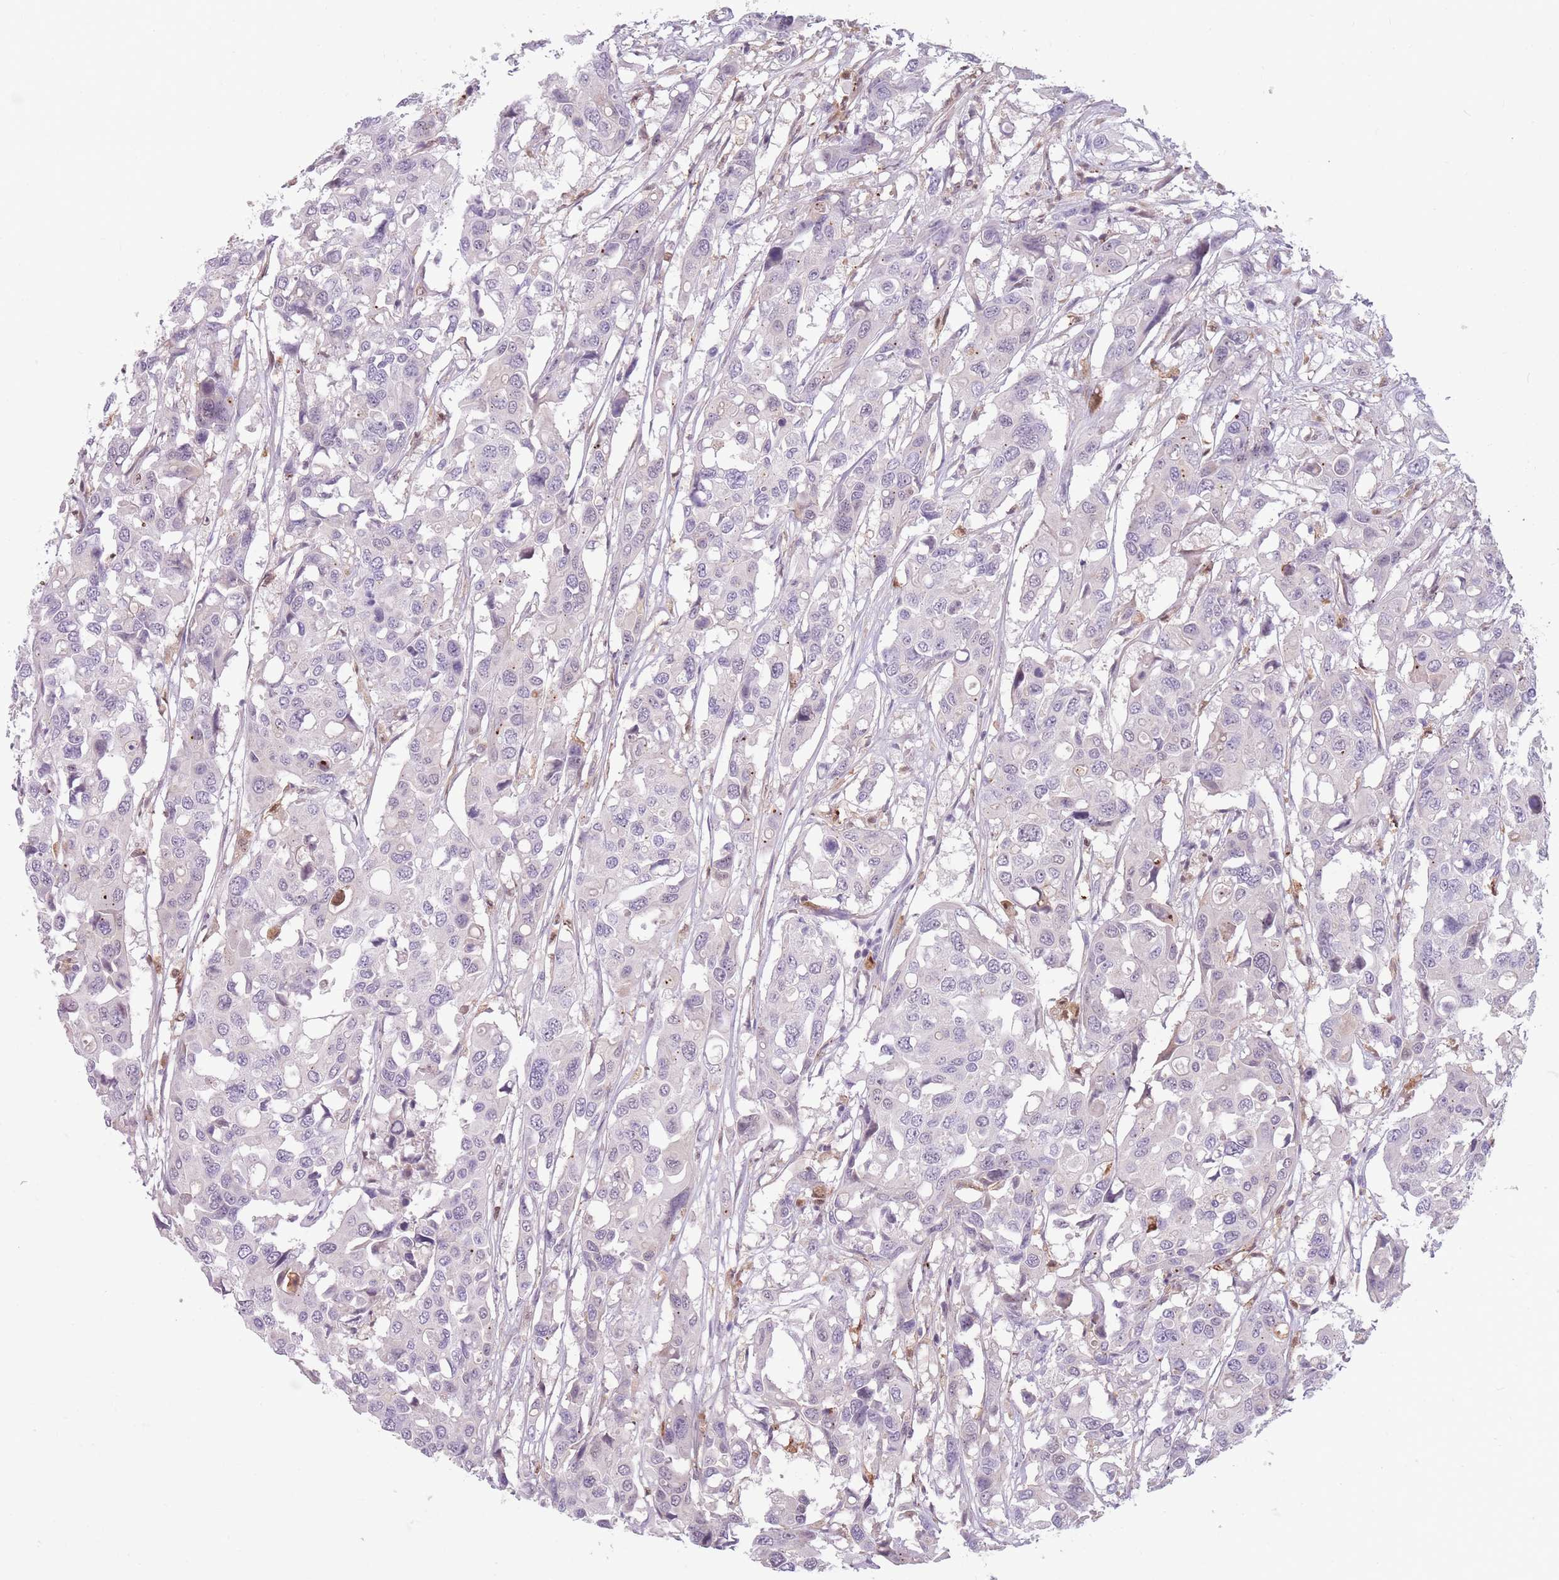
{"staining": {"intensity": "negative", "quantity": "none", "location": "none"}, "tissue": "colorectal cancer", "cell_type": "Tumor cells", "image_type": "cancer", "snomed": [{"axis": "morphology", "description": "Adenocarcinoma, NOS"}, {"axis": "topography", "description": "Colon"}], "caption": "Colorectal adenocarcinoma stained for a protein using immunohistochemistry (IHC) demonstrates no positivity tumor cells.", "gene": "LGALS9", "patient": {"sex": "male", "age": 77}}